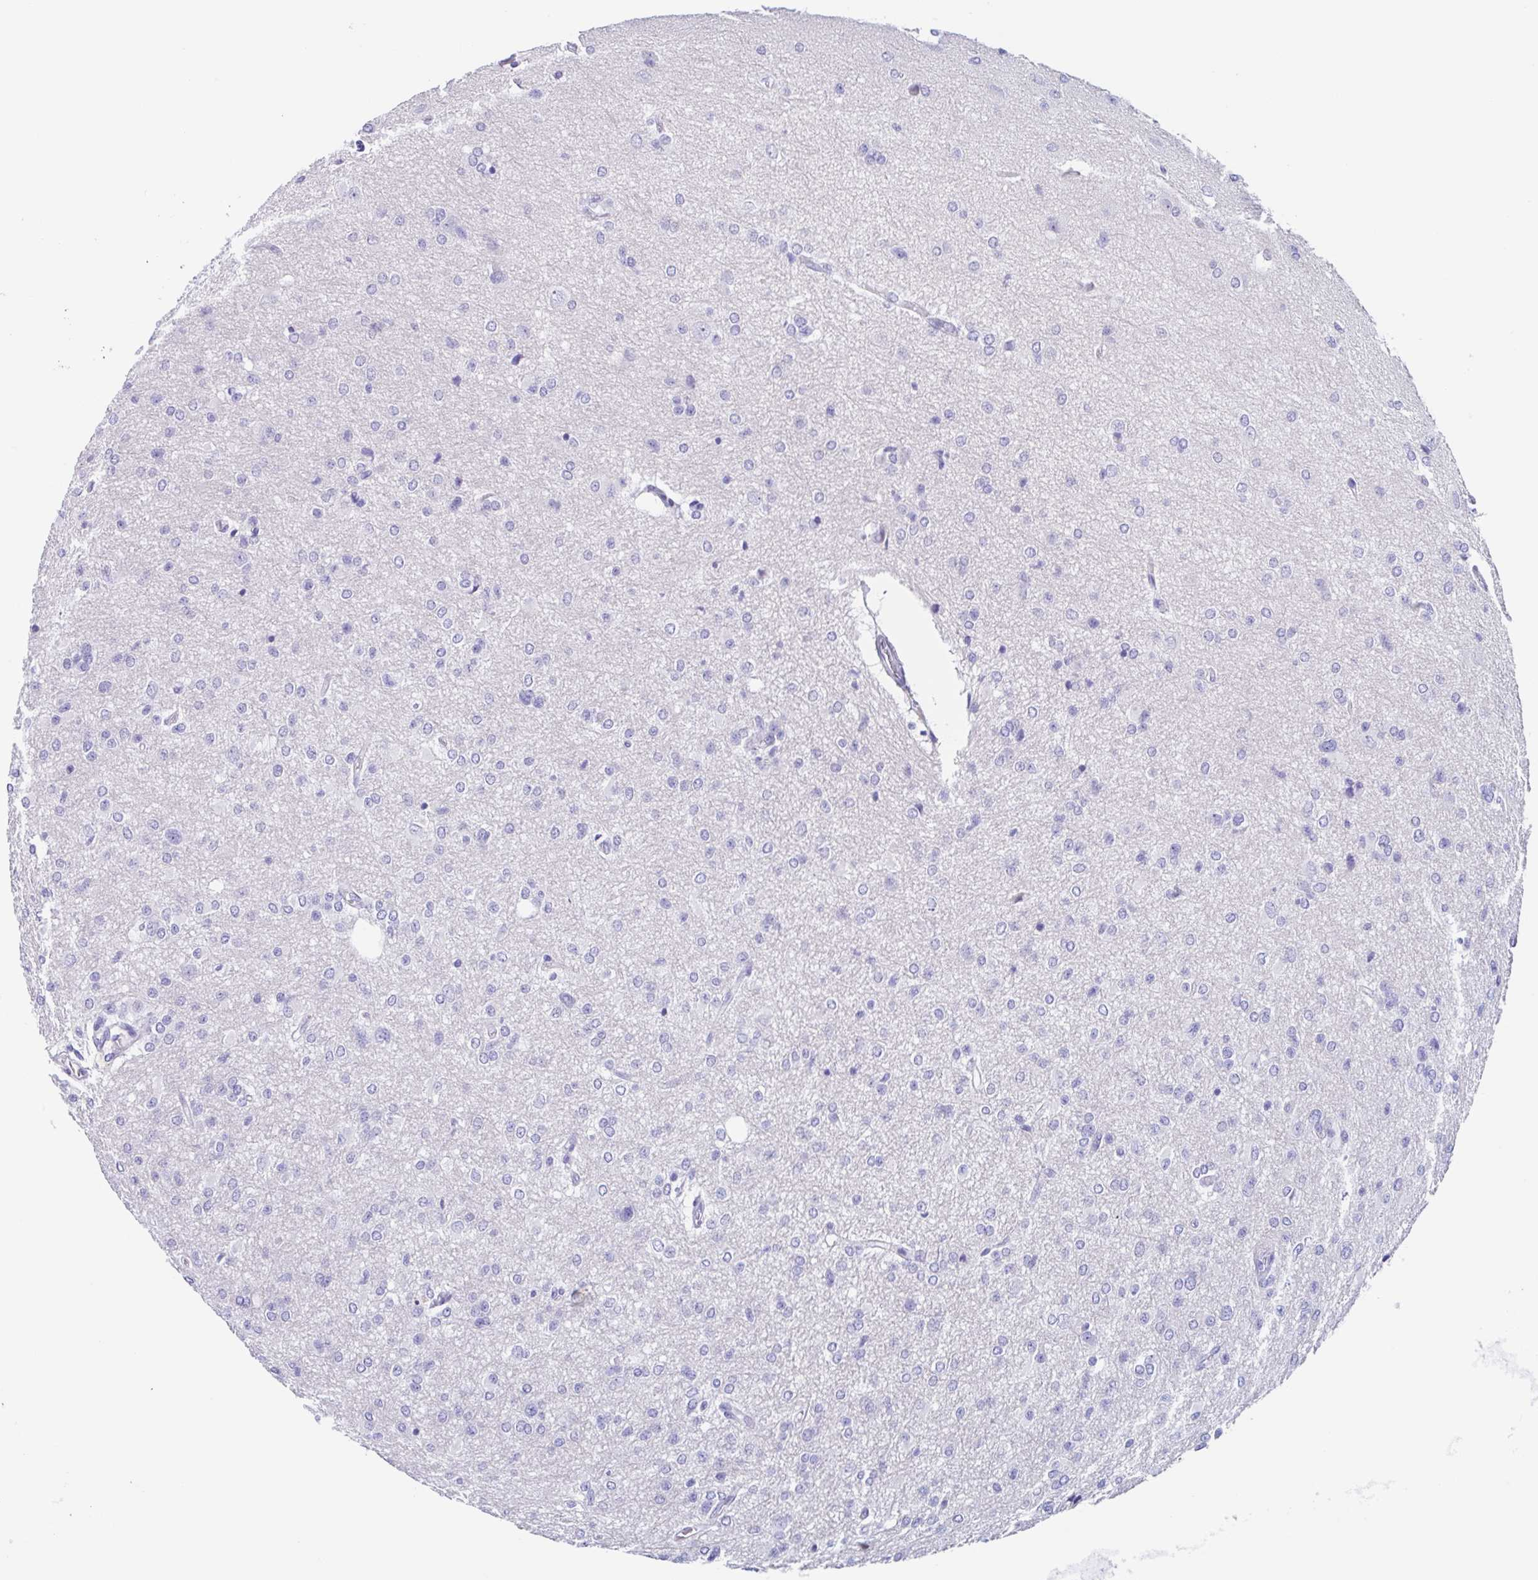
{"staining": {"intensity": "negative", "quantity": "none", "location": "none"}, "tissue": "glioma", "cell_type": "Tumor cells", "image_type": "cancer", "snomed": [{"axis": "morphology", "description": "Glioma, malignant, Low grade"}, {"axis": "topography", "description": "Brain"}], "caption": "The micrograph shows no staining of tumor cells in glioma. The staining is performed using DAB (3,3'-diaminobenzidine) brown chromogen with nuclei counter-stained in using hematoxylin.", "gene": "OR6N2", "patient": {"sex": "male", "age": 26}}